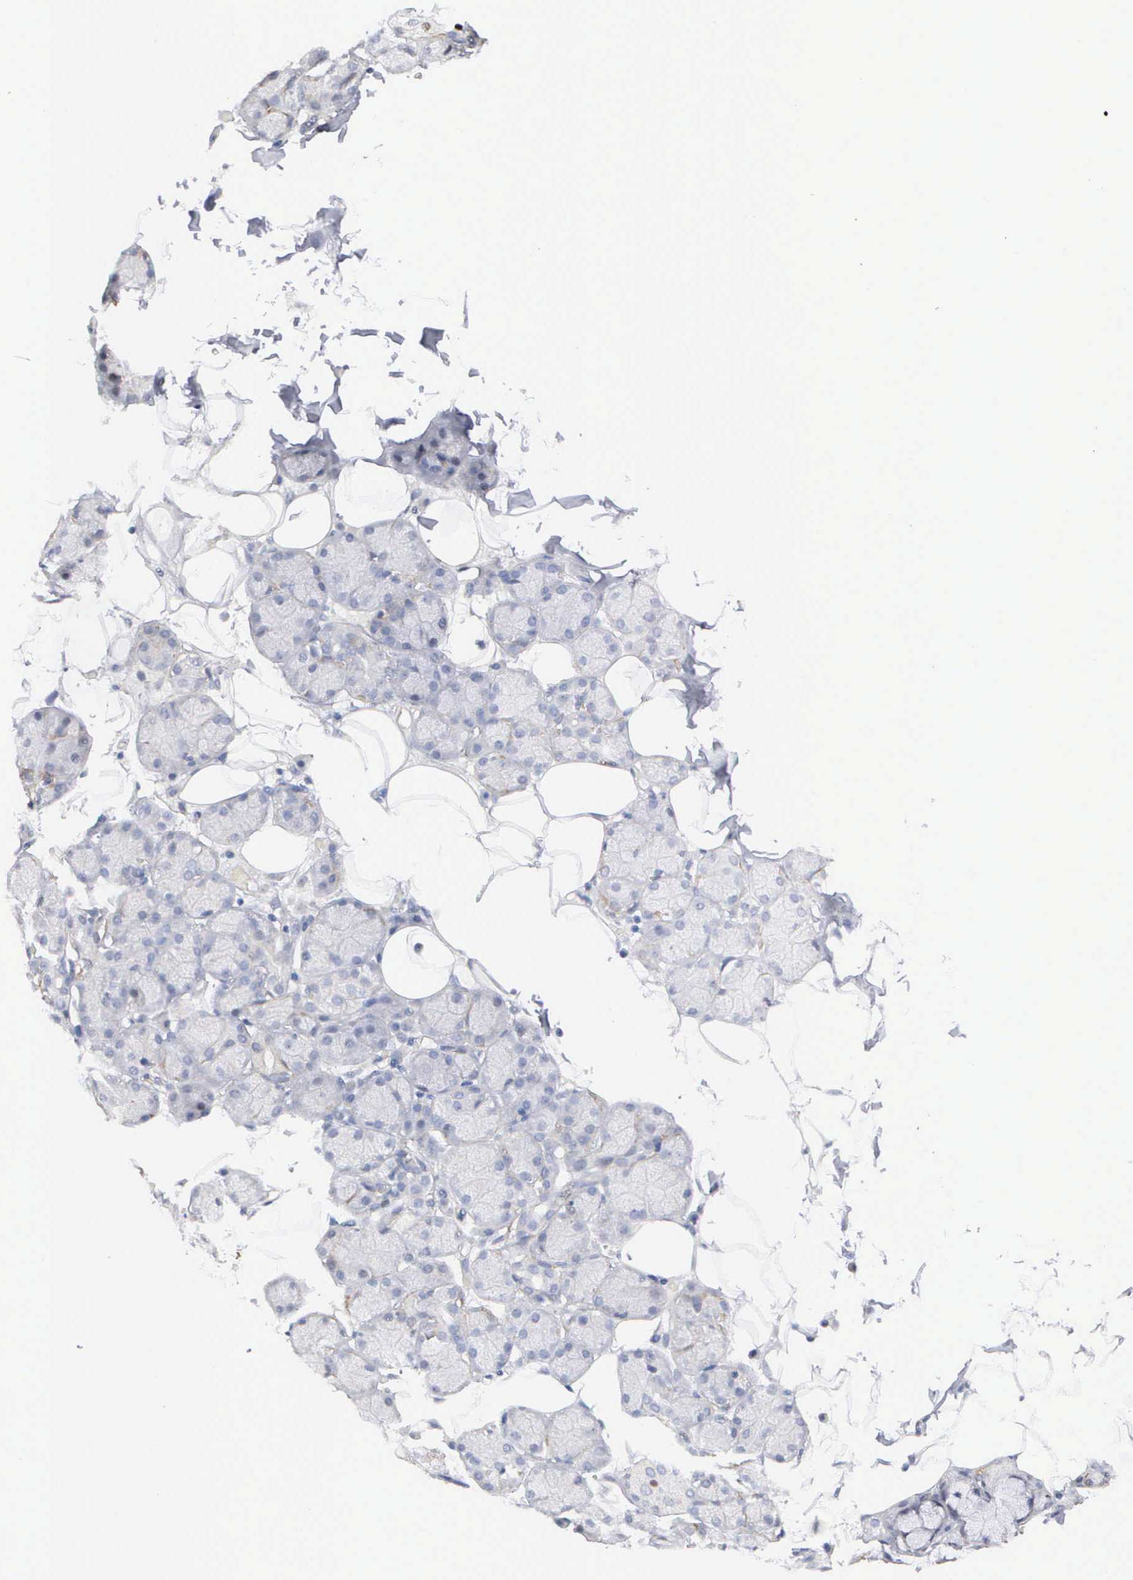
{"staining": {"intensity": "negative", "quantity": "none", "location": "none"}, "tissue": "salivary gland", "cell_type": "Glandular cells", "image_type": "normal", "snomed": [{"axis": "morphology", "description": "Normal tissue, NOS"}, {"axis": "topography", "description": "Salivary gland"}], "caption": "High power microscopy histopathology image of an immunohistochemistry (IHC) photomicrograph of unremarkable salivary gland, revealing no significant positivity in glandular cells. Nuclei are stained in blue.", "gene": "ELFN2", "patient": {"sex": "male", "age": 54}}